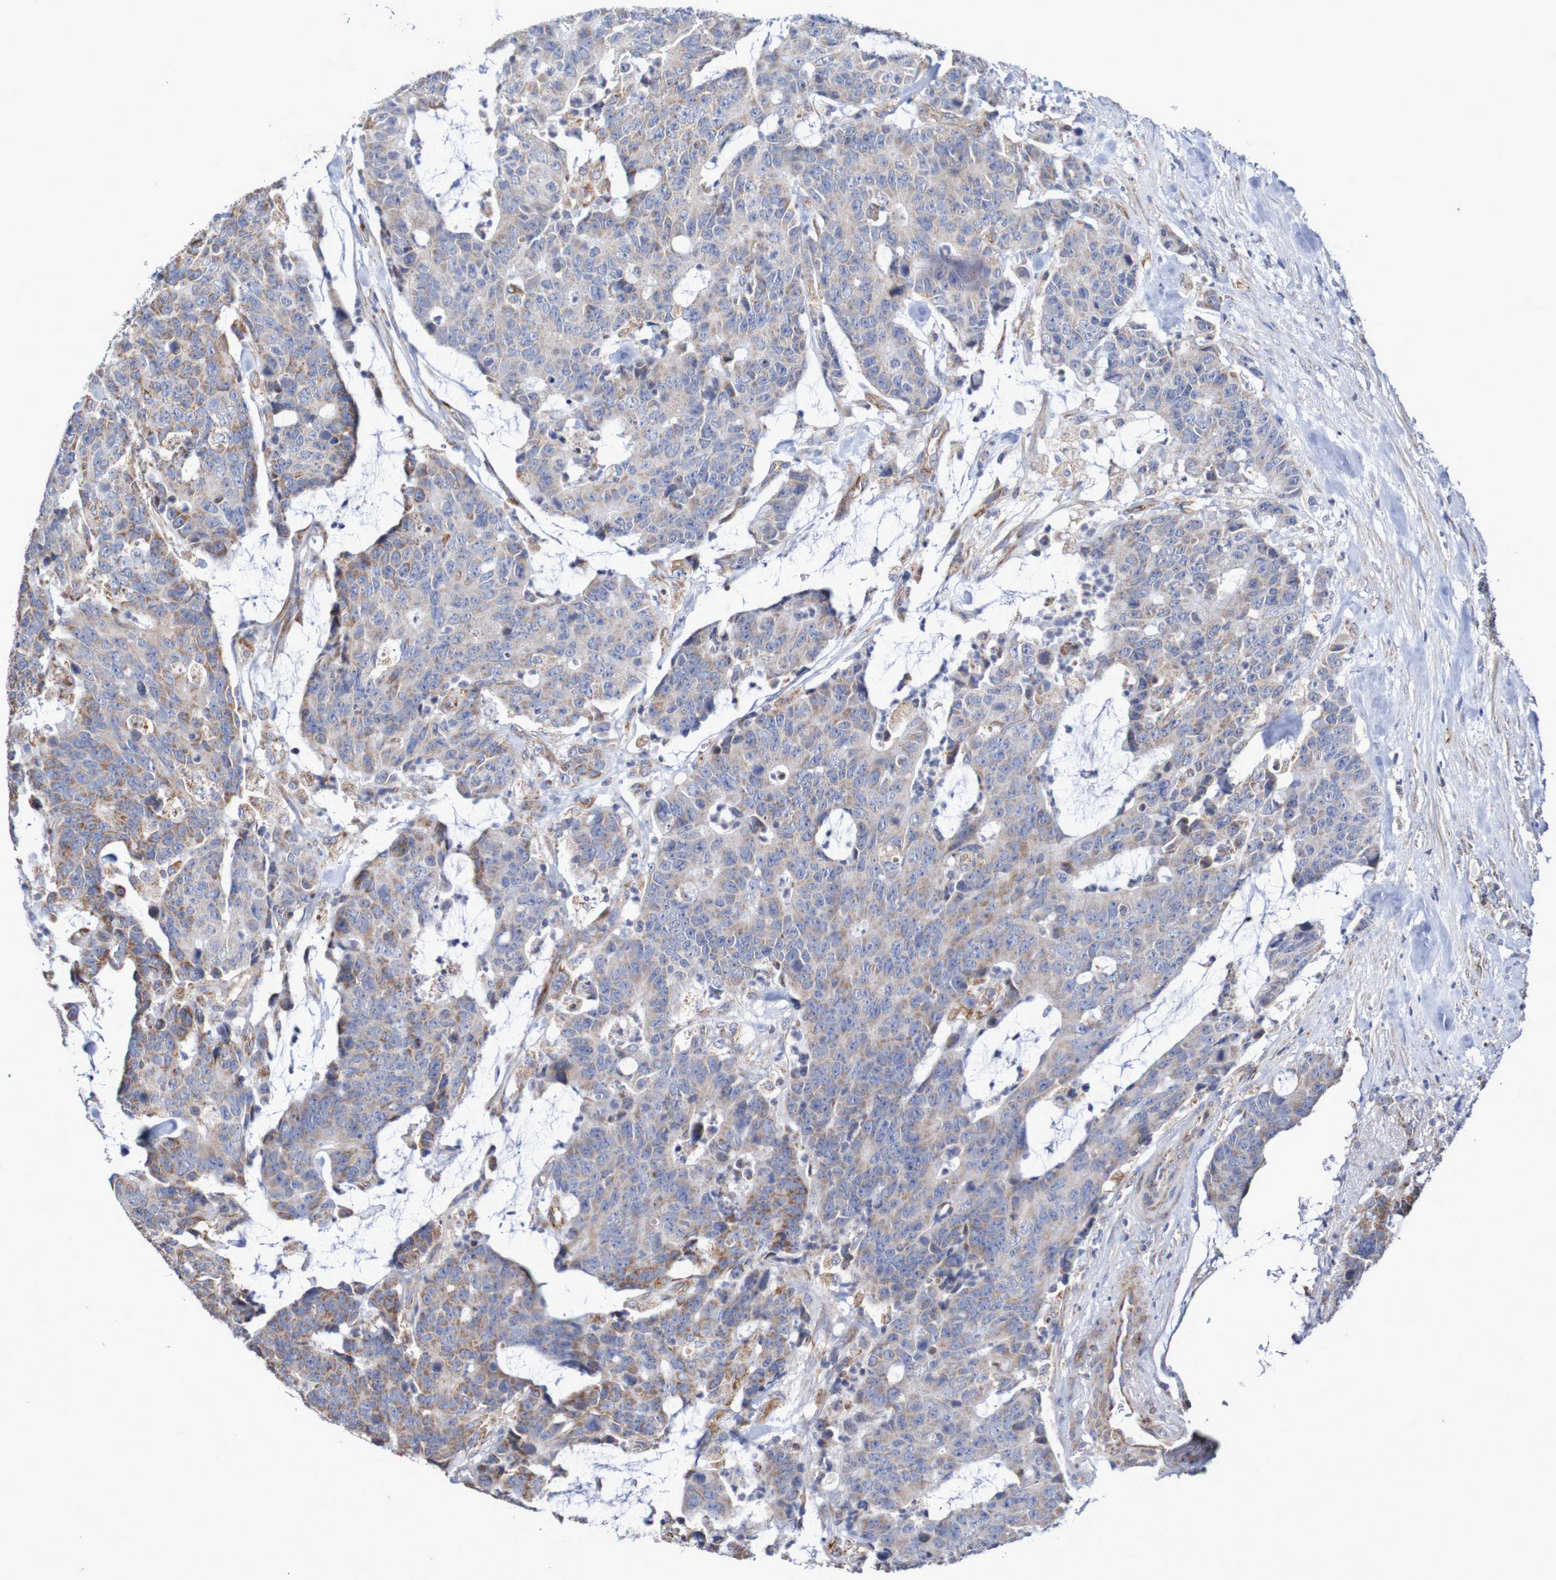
{"staining": {"intensity": "weak", "quantity": ">75%", "location": "cytoplasmic/membranous"}, "tissue": "colorectal cancer", "cell_type": "Tumor cells", "image_type": "cancer", "snomed": [{"axis": "morphology", "description": "Adenocarcinoma, NOS"}, {"axis": "topography", "description": "Colon"}], "caption": "A photomicrograph showing weak cytoplasmic/membranous positivity in about >75% of tumor cells in colorectal cancer, as visualized by brown immunohistochemical staining.", "gene": "MMEL1", "patient": {"sex": "female", "age": 86}}